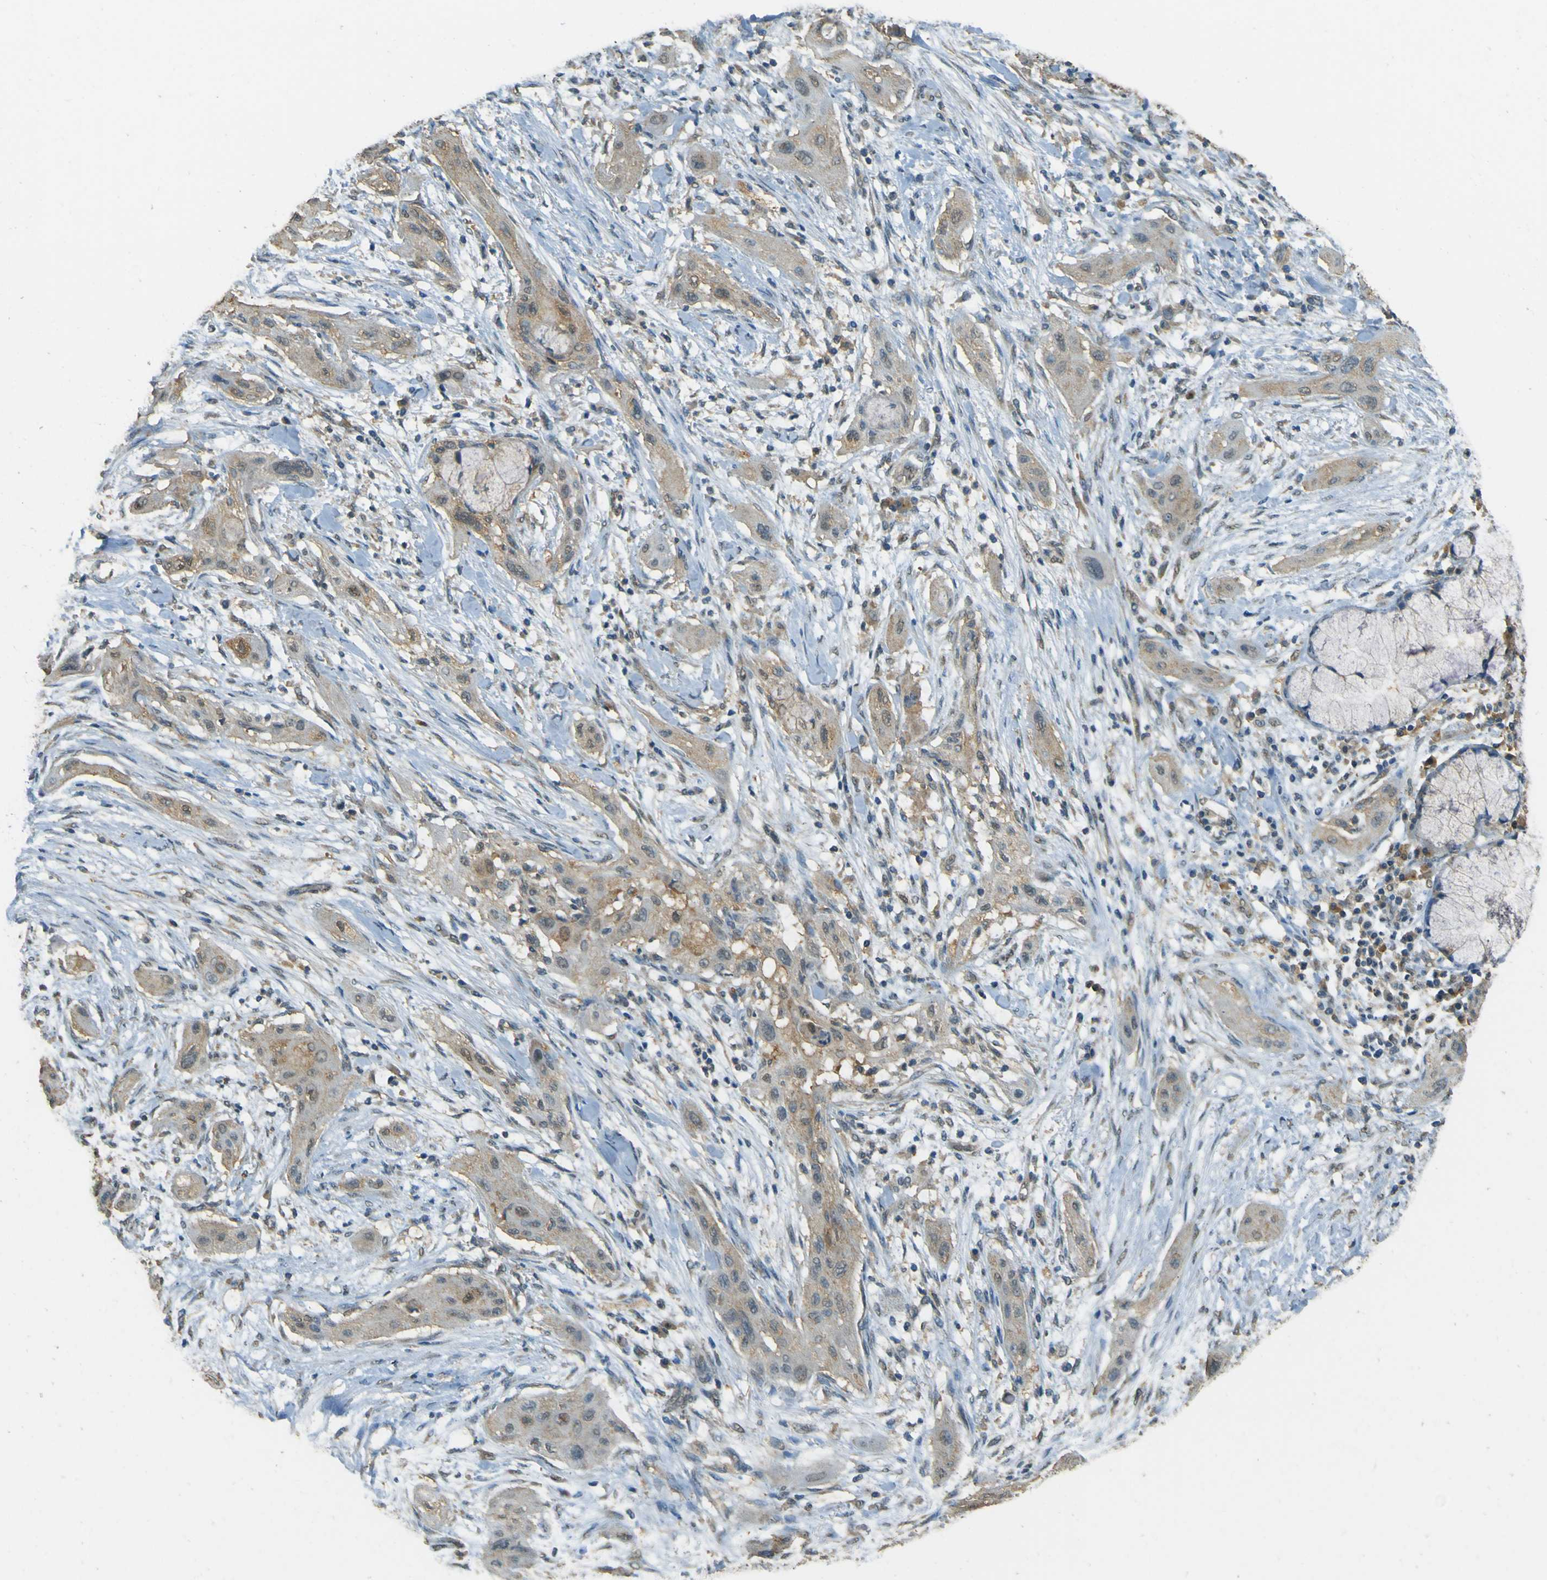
{"staining": {"intensity": "weak", "quantity": "25%-75%", "location": "cytoplasmic/membranous"}, "tissue": "lung cancer", "cell_type": "Tumor cells", "image_type": "cancer", "snomed": [{"axis": "morphology", "description": "Squamous cell carcinoma, NOS"}, {"axis": "topography", "description": "Lung"}], "caption": "Lung cancer tissue displays weak cytoplasmic/membranous staining in about 25%-75% of tumor cells, visualized by immunohistochemistry. The staining was performed using DAB (3,3'-diaminobenzidine), with brown indicating positive protein expression. Nuclei are stained blue with hematoxylin.", "gene": "GOLGA1", "patient": {"sex": "female", "age": 47}}